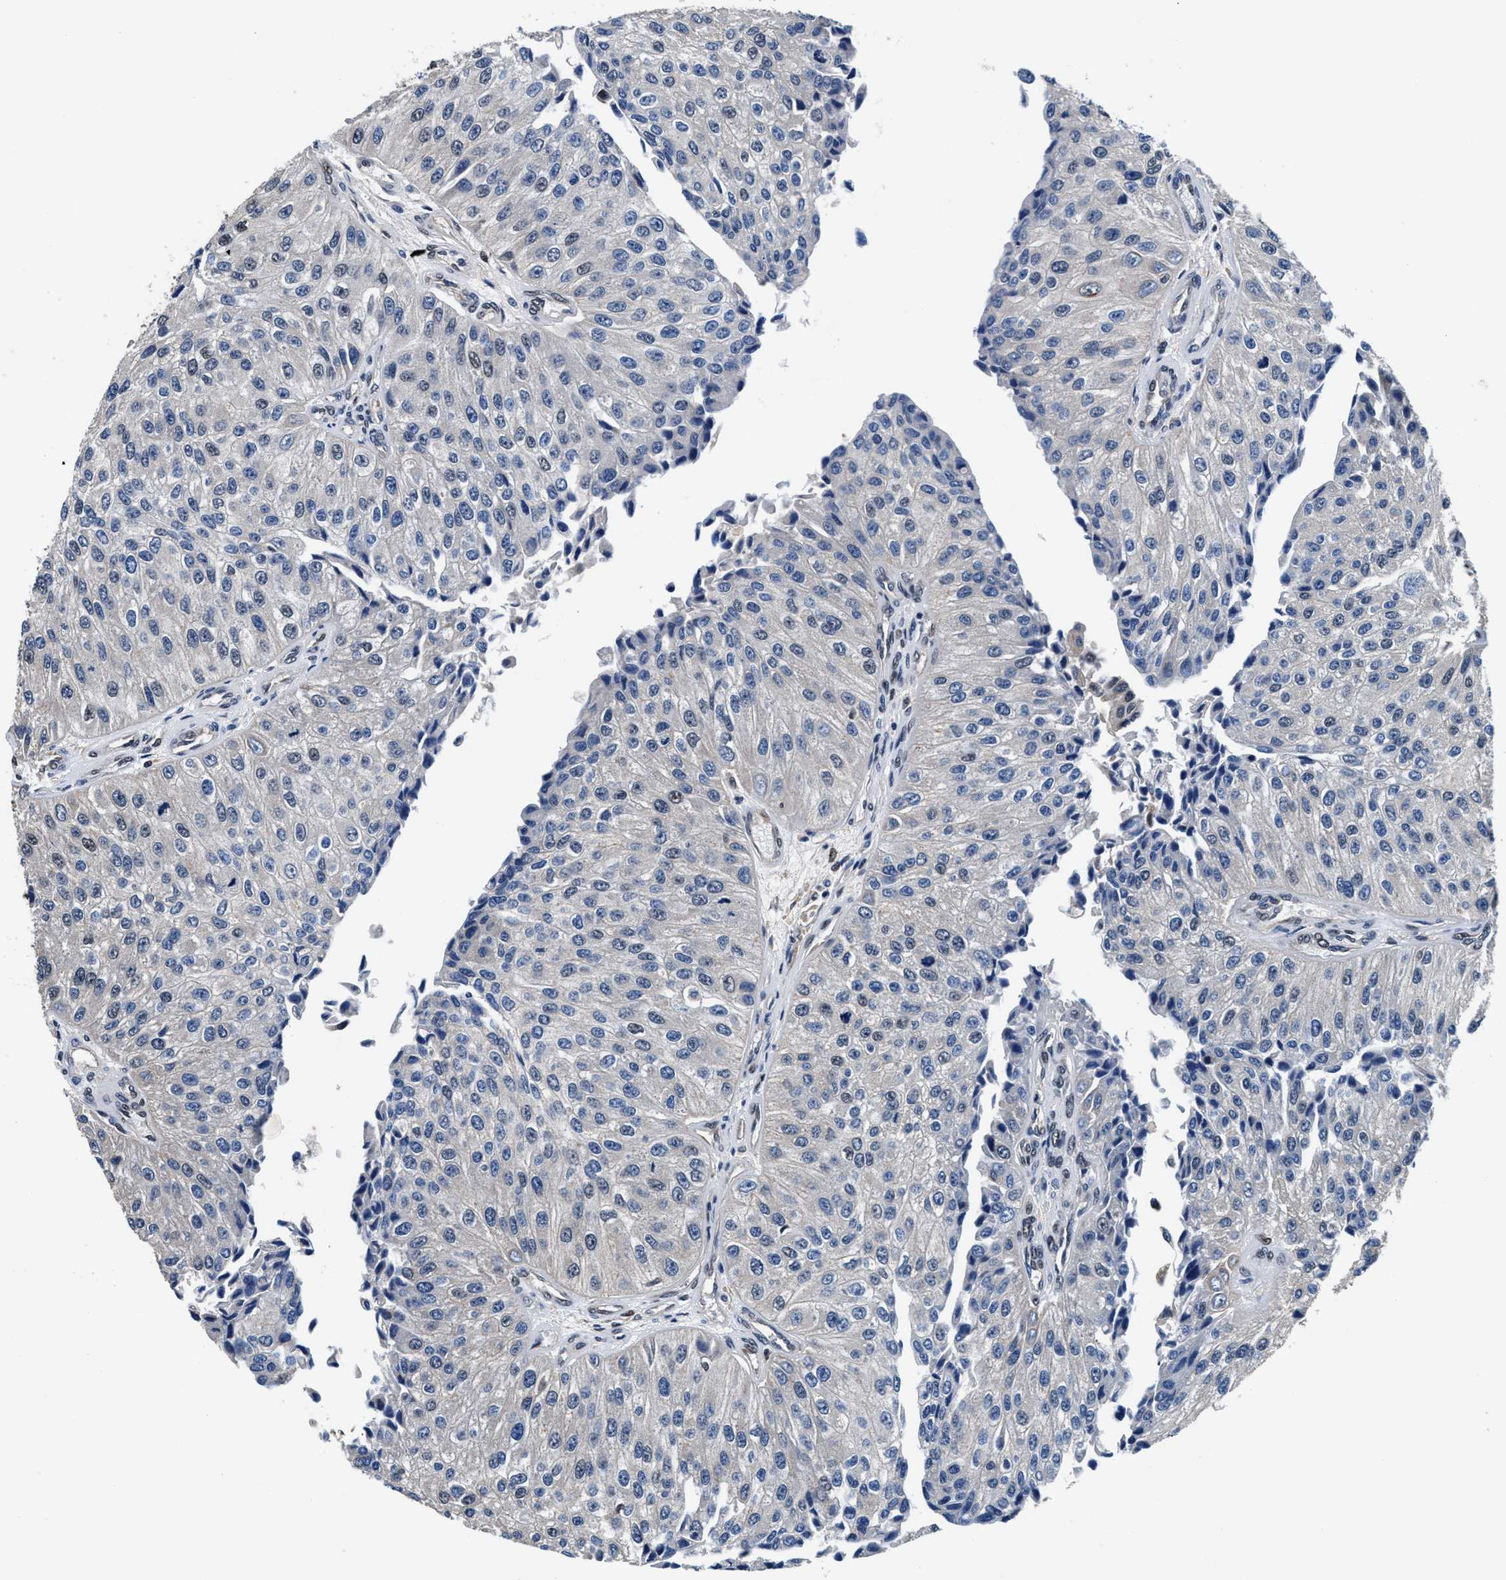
{"staining": {"intensity": "weak", "quantity": "<25%", "location": "nuclear"}, "tissue": "urothelial cancer", "cell_type": "Tumor cells", "image_type": "cancer", "snomed": [{"axis": "morphology", "description": "Urothelial carcinoma, High grade"}, {"axis": "topography", "description": "Kidney"}, {"axis": "topography", "description": "Urinary bladder"}], "caption": "Protein analysis of urothelial carcinoma (high-grade) reveals no significant staining in tumor cells.", "gene": "USP16", "patient": {"sex": "male", "age": 77}}